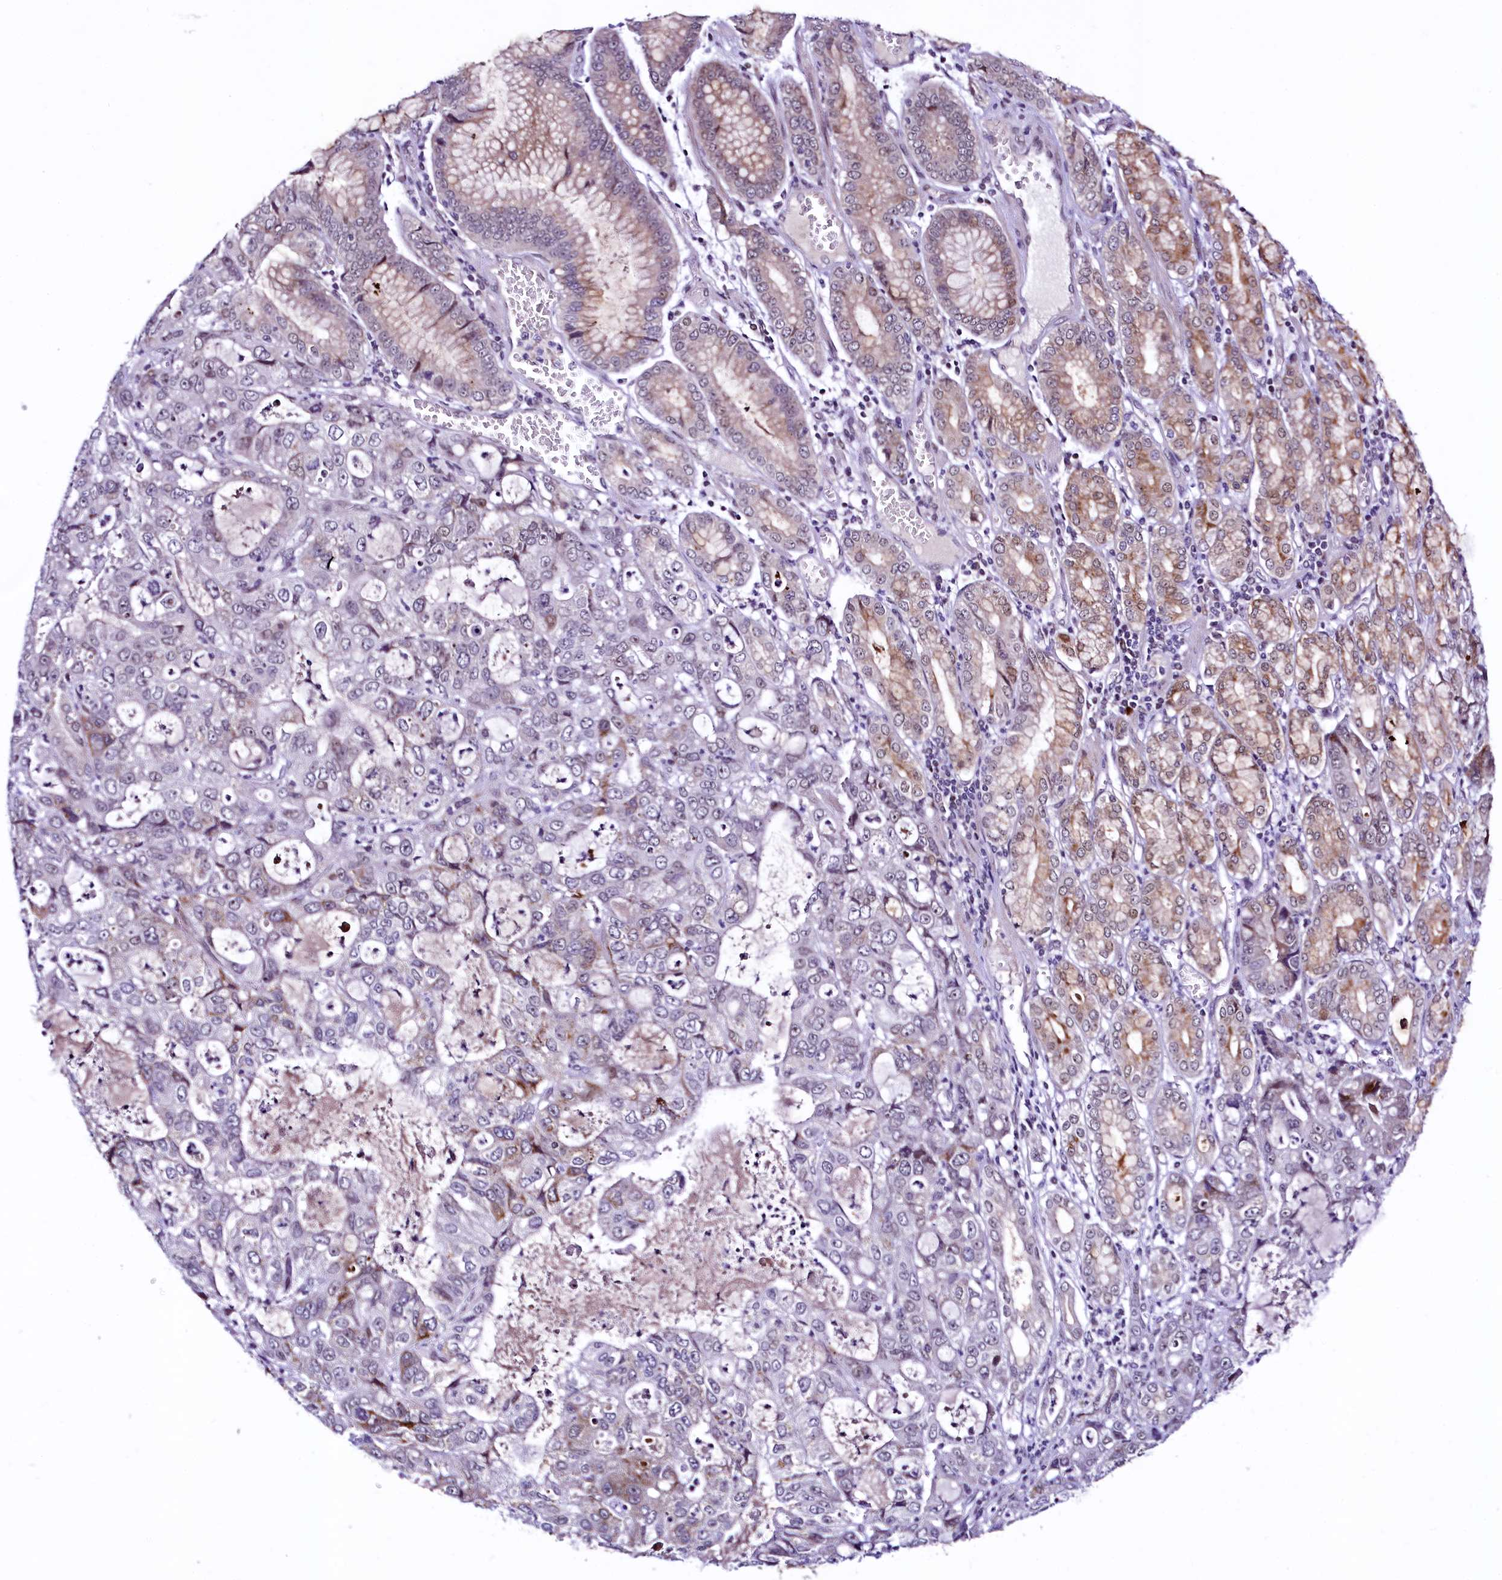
{"staining": {"intensity": "moderate", "quantity": "<25%", "location": "cytoplasmic/membranous"}, "tissue": "stomach cancer", "cell_type": "Tumor cells", "image_type": "cancer", "snomed": [{"axis": "morphology", "description": "Adenocarcinoma, NOS"}, {"axis": "topography", "description": "Stomach, upper"}], "caption": "This image shows IHC staining of human stomach cancer (adenocarcinoma), with low moderate cytoplasmic/membranous staining in approximately <25% of tumor cells.", "gene": "LEUTX", "patient": {"sex": "female", "age": 52}}